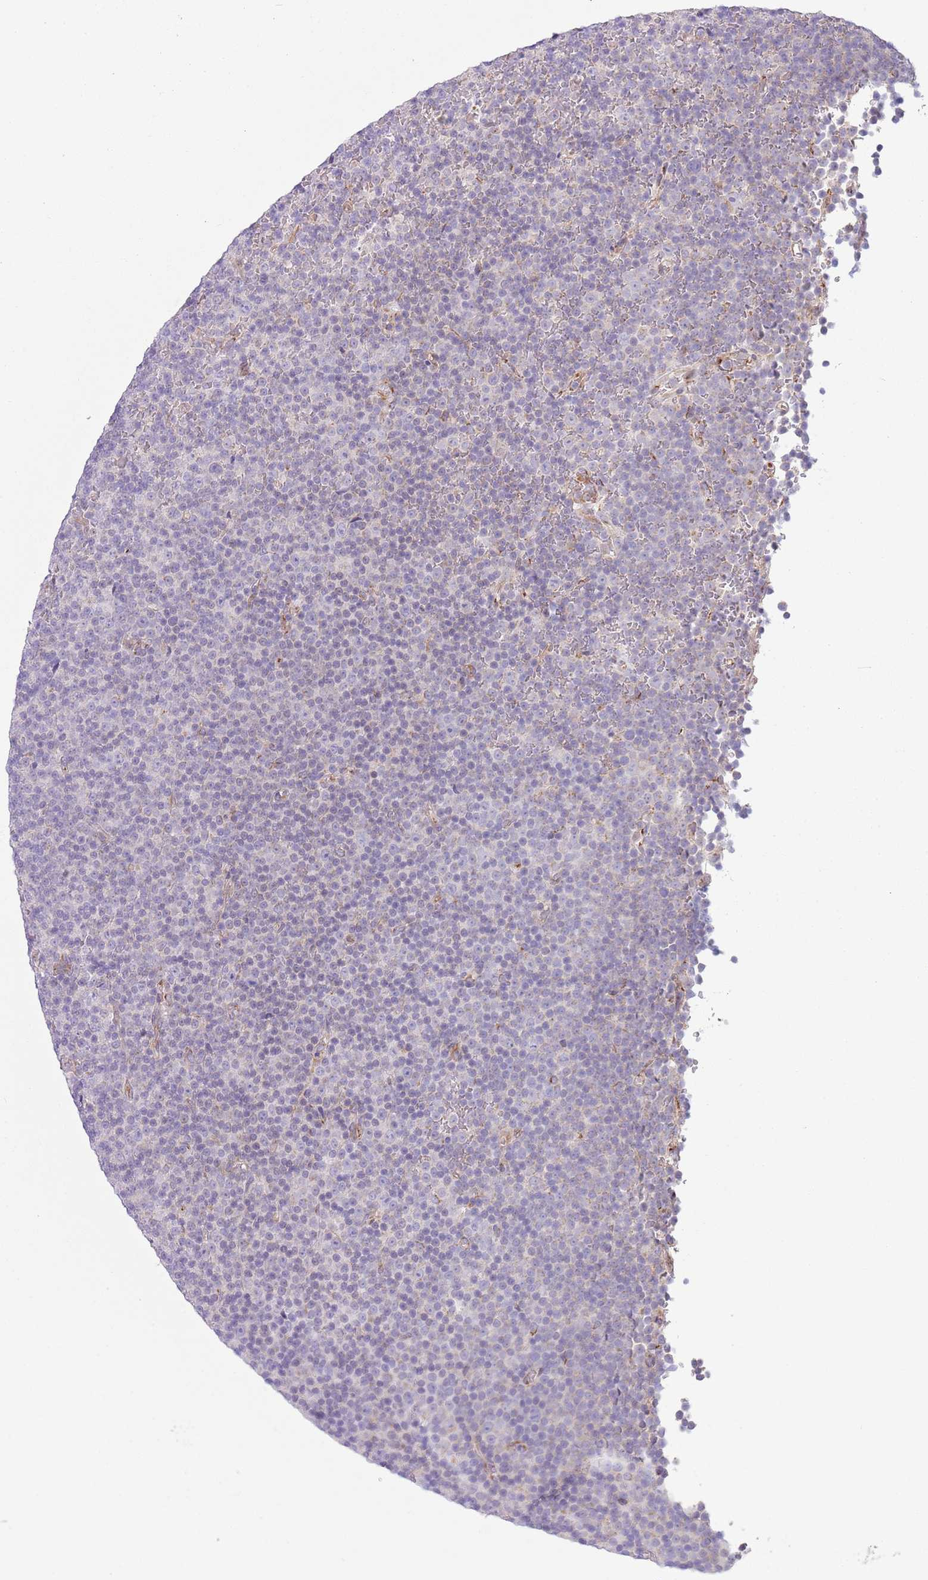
{"staining": {"intensity": "negative", "quantity": "none", "location": "none"}, "tissue": "lymphoma", "cell_type": "Tumor cells", "image_type": "cancer", "snomed": [{"axis": "morphology", "description": "Malignant lymphoma, non-Hodgkin's type, Low grade"}, {"axis": "topography", "description": "Lymph node"}], "caption": "A photomicrograph of human lymphoma is negative for staining in tumor cells.", "gene": "C20orf96", "patient": {"sex": "female", "age": 67}}